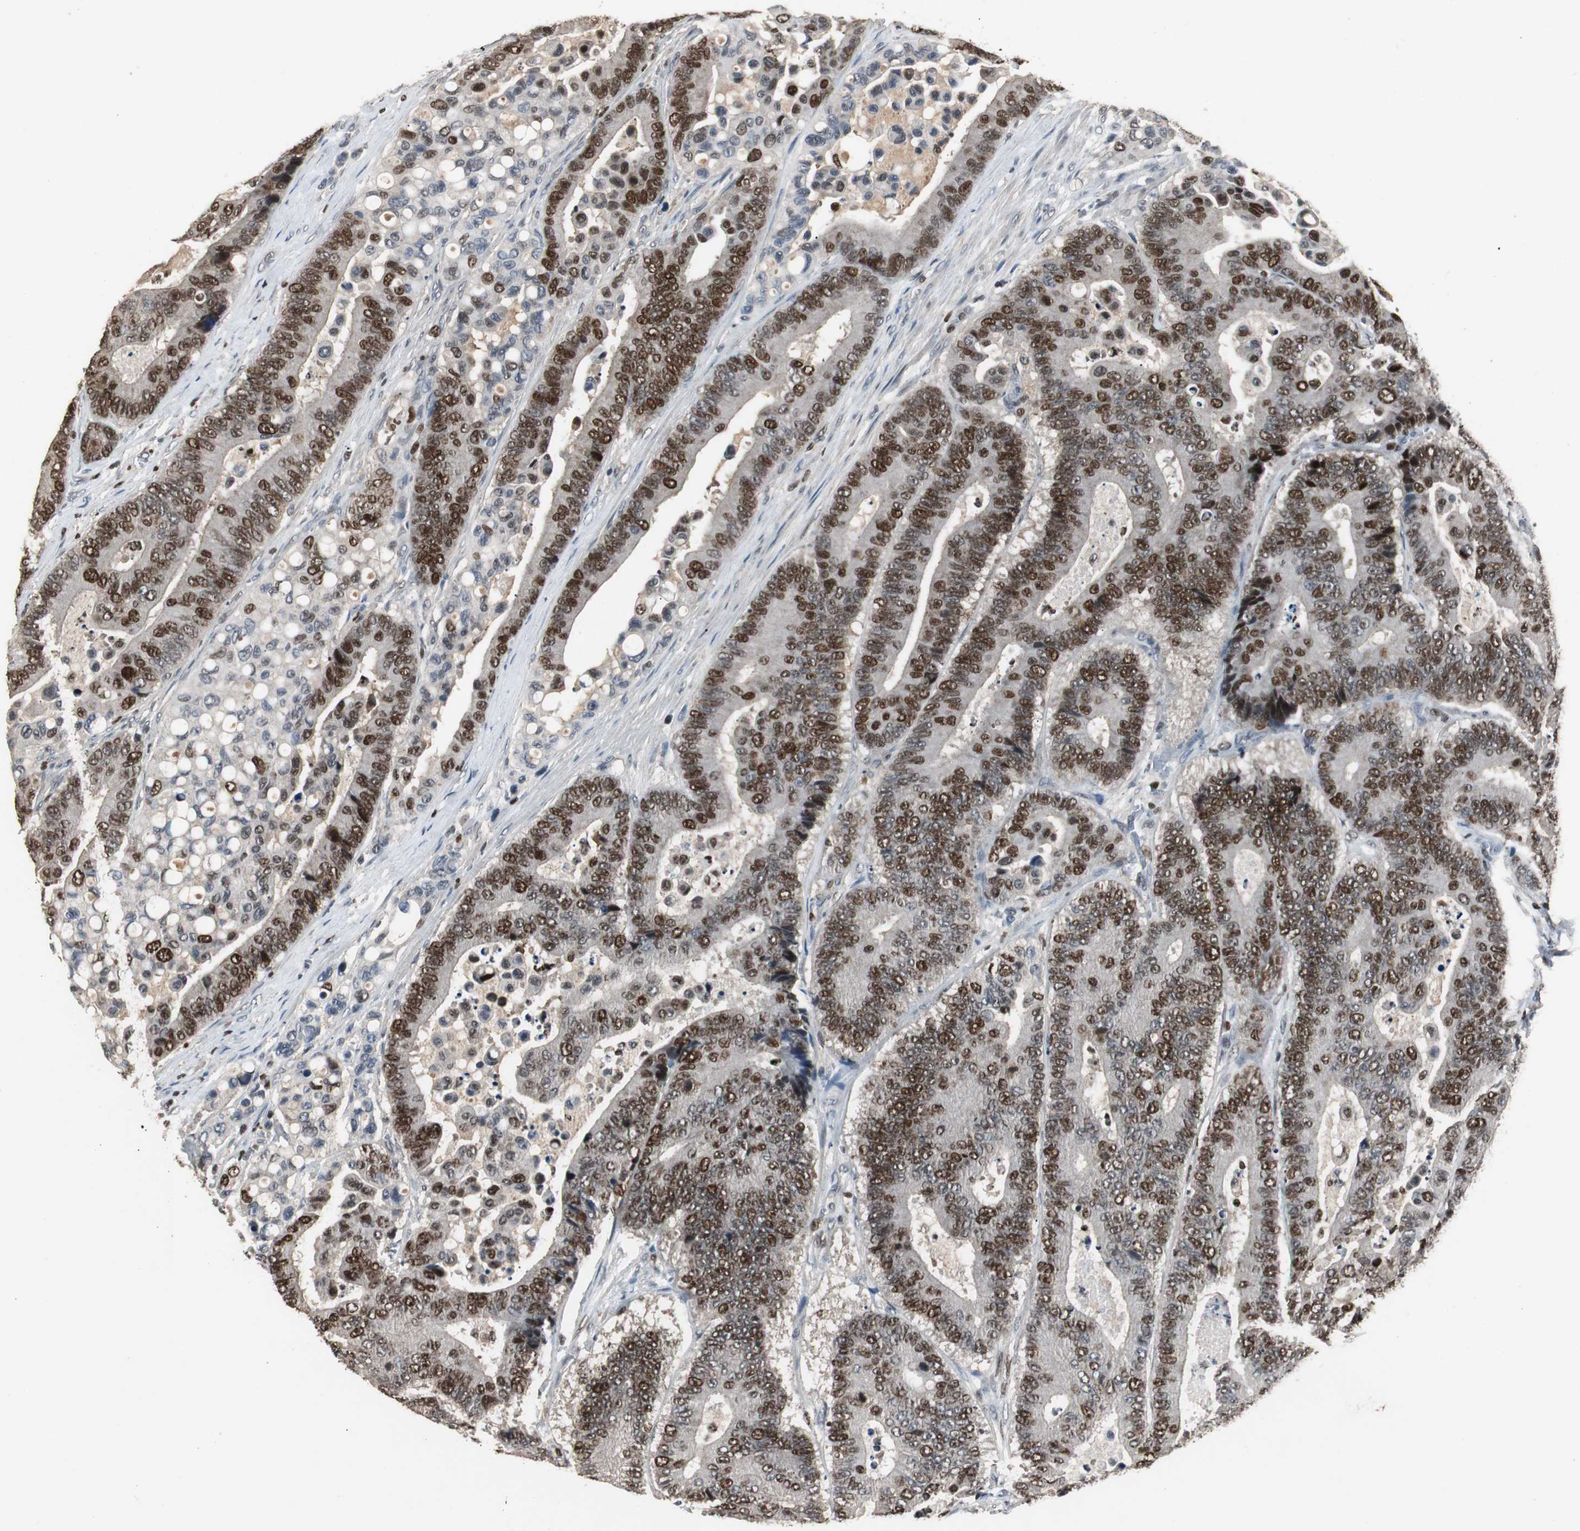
{"staining": {"intensity": "strong", "quantity": ">75%", "location": "nuclear"}, "tissue": "colorectal cancer", "cell_type": "Tumor cells", "image_type": "cancer", "snomed": [{"axis": "morphology", "description": "Normal tissue, NOS"}, {"axis": "morphology", "description": "Adenocarcinoma, NOS"}, {"axis": "topography", "description": "Colon"}], "caption": "DAB immunohistochemical staining of adenocarcinoma (colorectal) shows strong nuclear protein staining in approximately >75% of tumor cells.", "gene": "FEN1", "patient": {"sex": "male", "age": 82}}